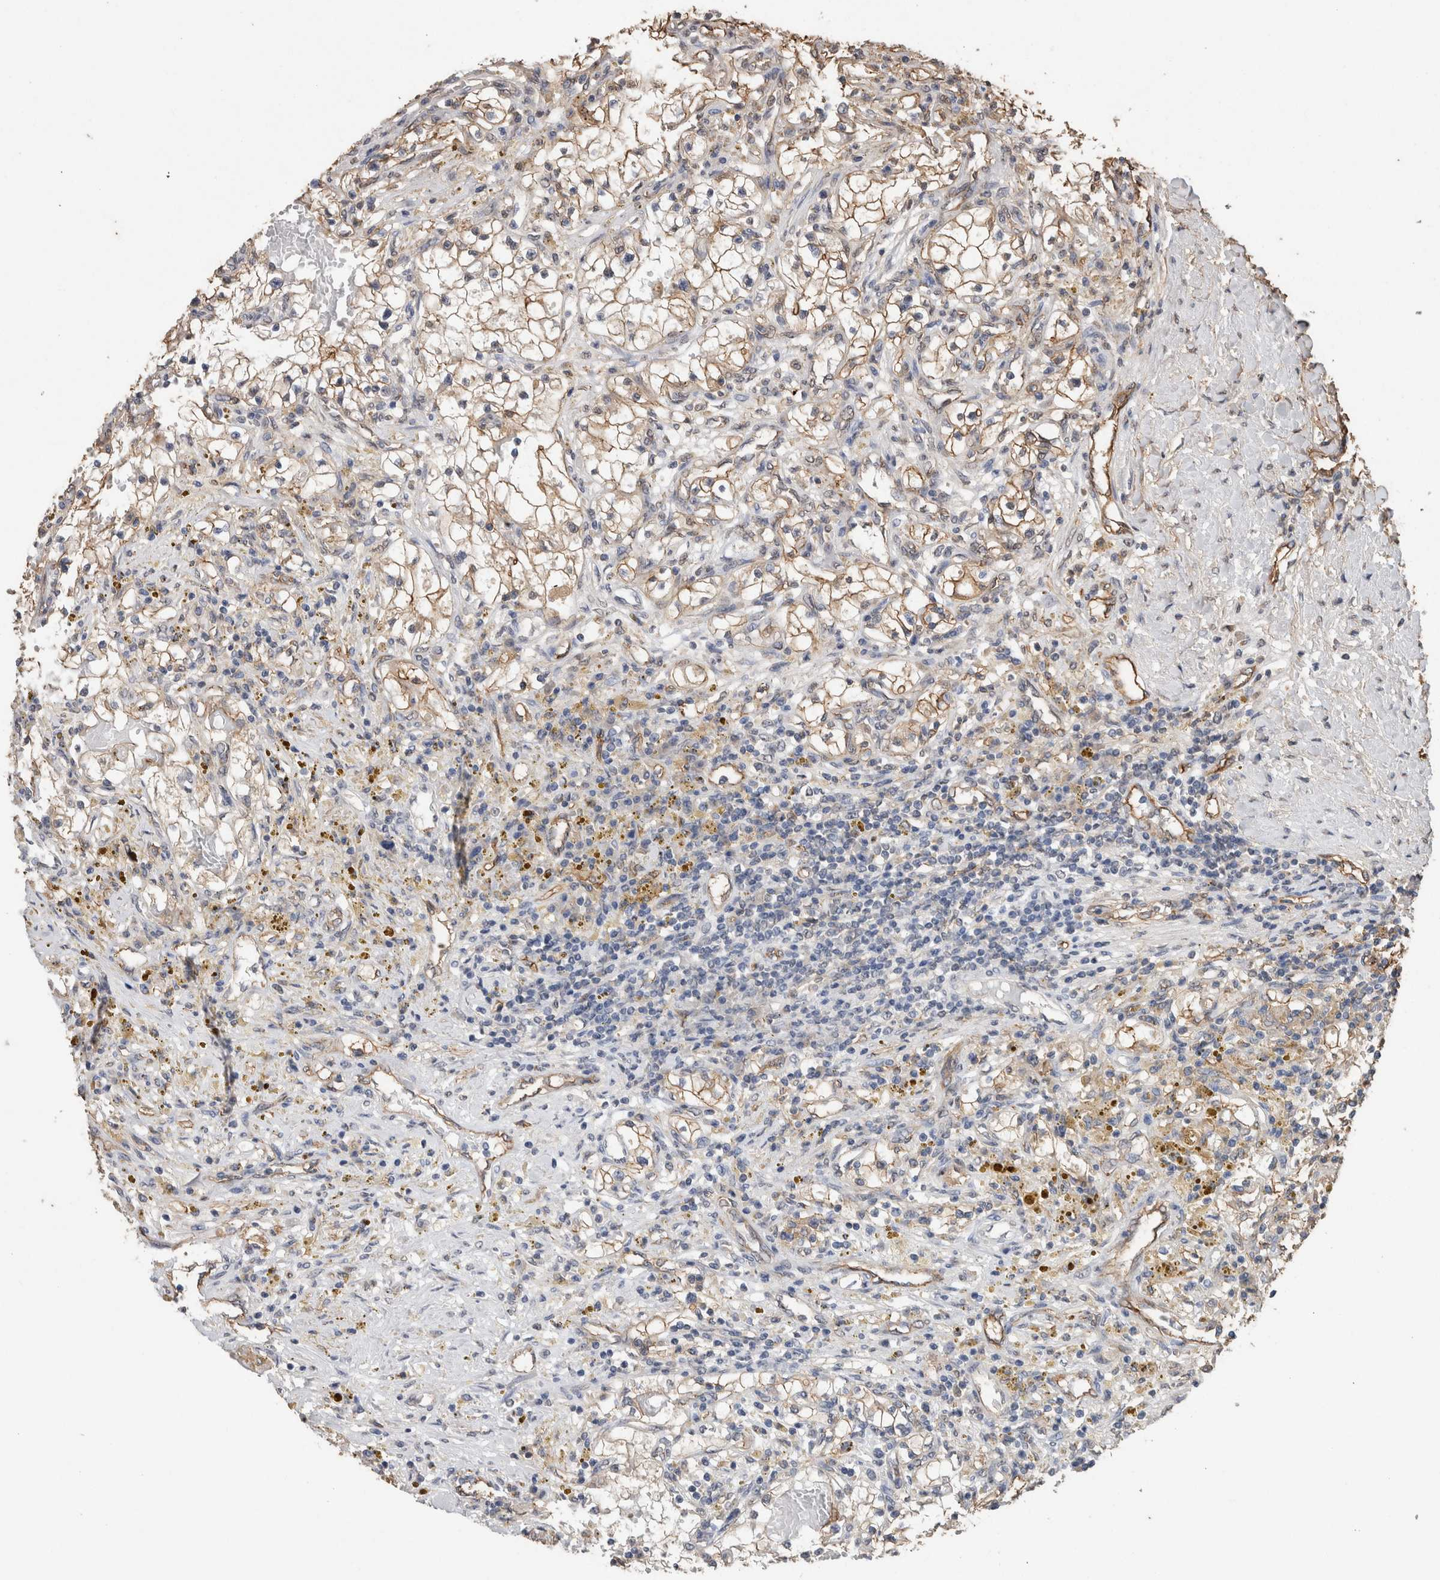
{"staining": {"intensity": "moderate", "quantity": "25%-75%", "location": "cytoplasmic/membranous"}, "tissue": "renal cancer", "cell_type": "Tumor cells", "image_type": "cancer", "snomed": [{"axis": "morphology", "description": "Adenocarcinoma, NOS"}, {"axis": "topography", "description": "Kidney"}], "caption": "Renal cancer (adenocarcinoma) stained with a protein marker reveals moderate staining in tumor cells.", "gene": "S100A10", "patient": {"sex": "male", "age": 68}}